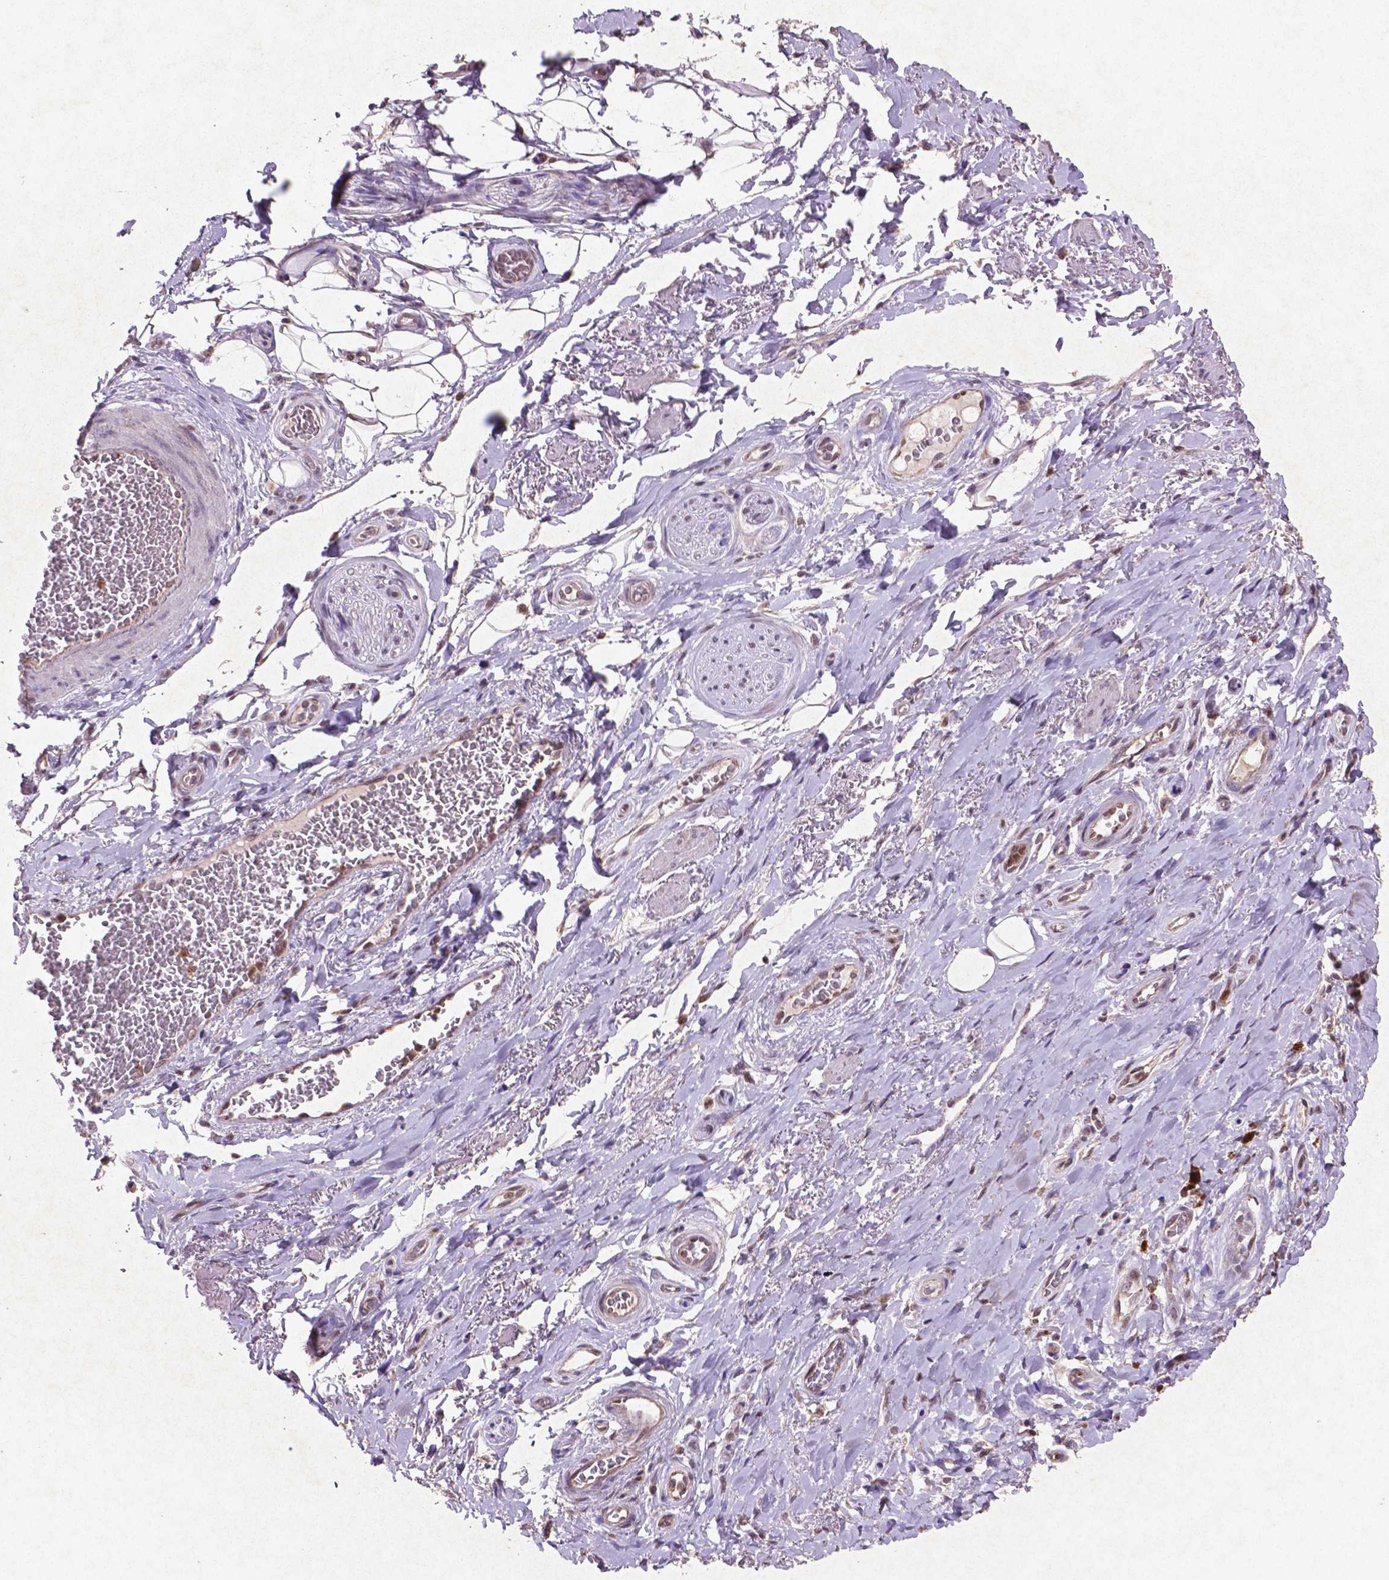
{"staining": {"intensity": "moderate", "quantity": ">75%", "location": "cytoplasmic/membranous"}, "tissue": "adipose tissue", "cell_type": "Adipocytes", "image_type": "normal", "snomed": [{"axis": "morphology", "description": "Normal tissue, NOS"}, {"axis": "topography", "description": "Anal"}, {"axis": "topography", "description": "Peripheral nerve tissue"}], "caption": "A brown stain shows moderate cytoplasmic/membranous positivity of a protein in adipocytes of unremarkable adipose tissue.", "gene": "GLRX", "patient": {"sex": "male", "age": 53}}